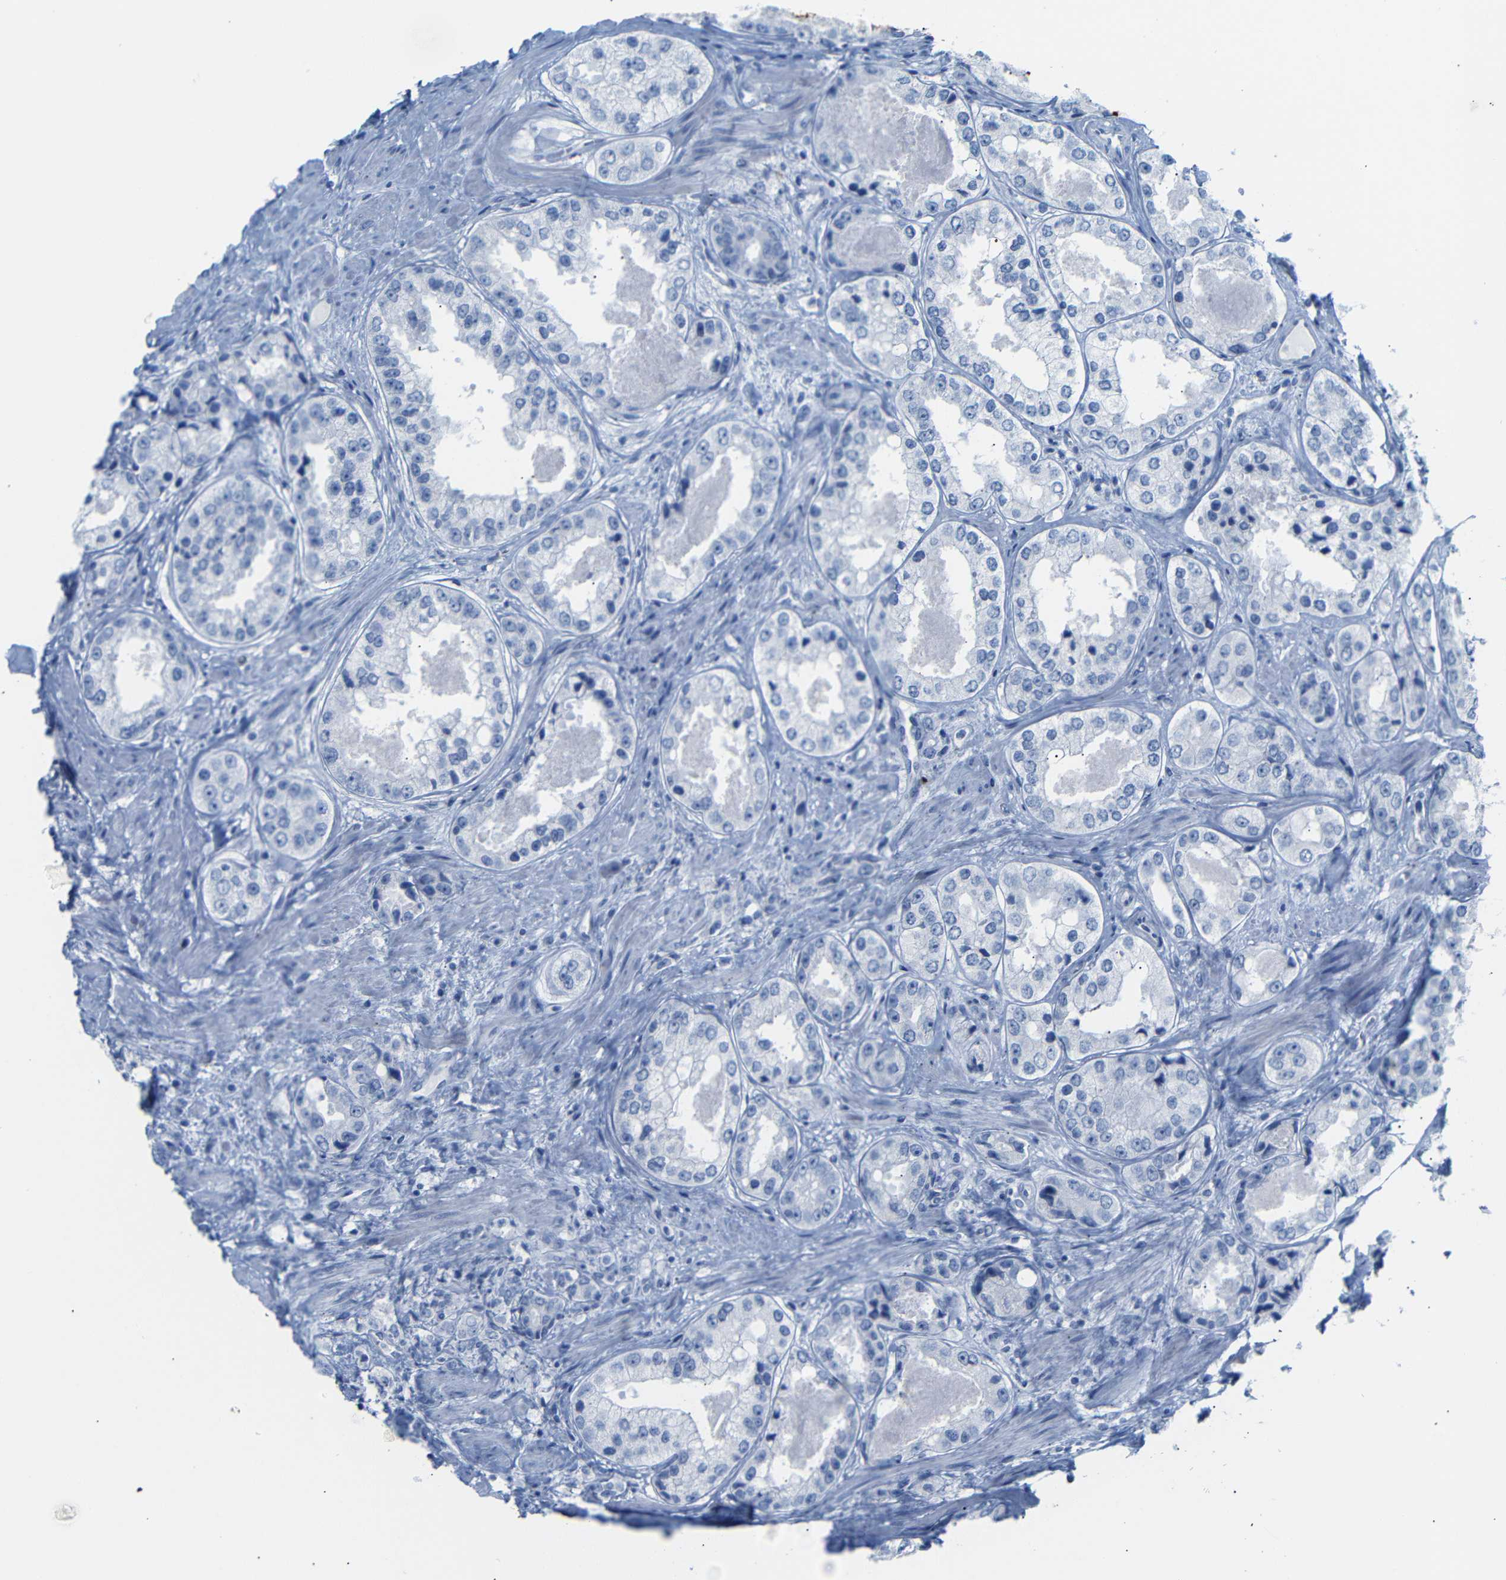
{"staining": {"intensity": "negative", "quantity": "none", "location": "none"}, "tissue": "prostate cancer", "cell_type": "Tumor cells", "image_type": "cancer", "snomed": [{"axis": "morphology", "description": "Adenocarcinoma, High grade"}, {"axis": "topography", "description": "Prostate"}], "caption": "Immunohistochemistry of human prostate high-grade adenocarcinoma displays no staining in tumor cells.", "gene": "ERVMER34-1", "patient": {"sex": "male", "age": 61}}